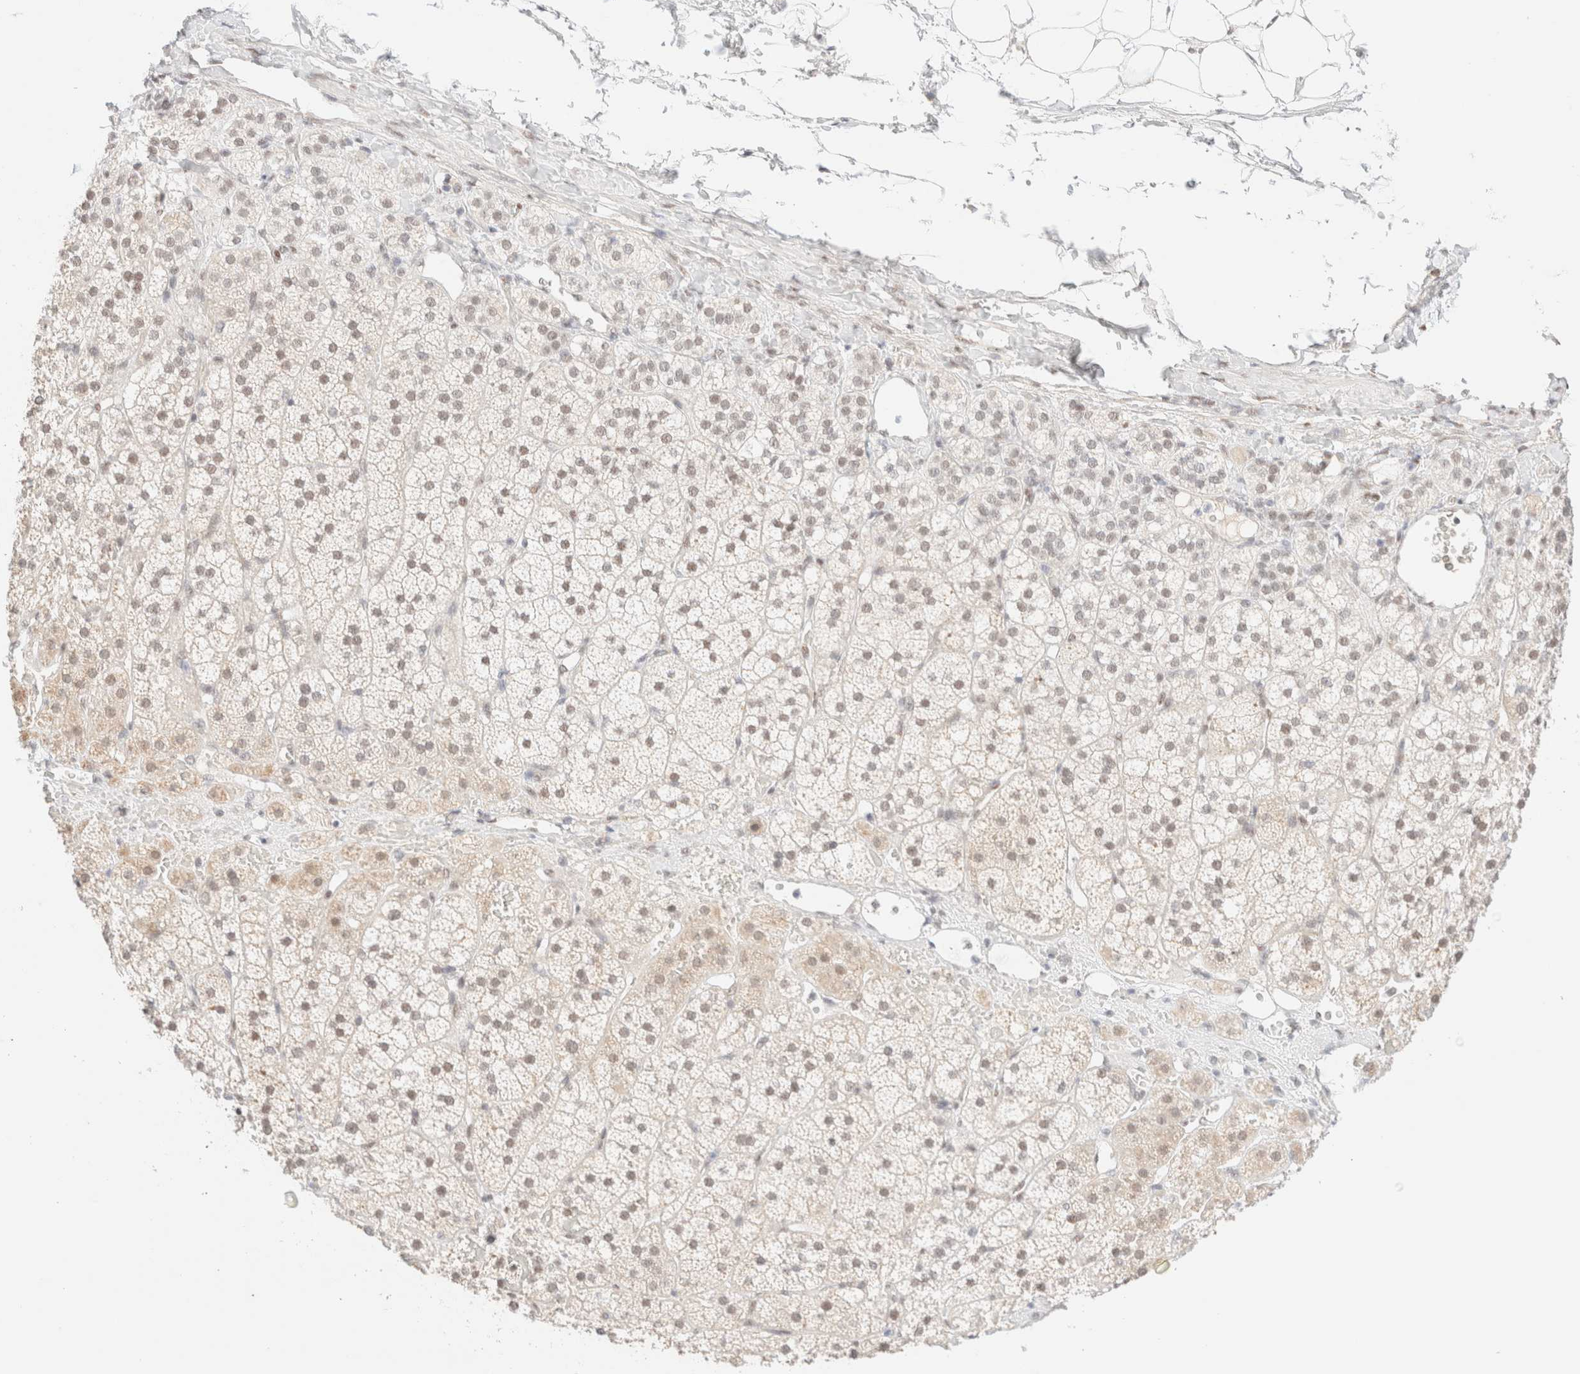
{"staining": {"intensity": "moderate", "quantity": ">75%", "location": "nuclear"}, "tissue": "adrenal gland", "cell_type": "Glandular cells", "image_type": "normal", "snomed": [{"axis": "morphology", "description": "Normal tissue, NOS"}, {"axis": "topography", "description": "Adrenal gland"}], "caption": "DAB immunohistochemical staining of normal human adrenal gland displays moderate nuclear protein staining in about >75% of glandular cells. (DAB = brown stain, brightfield microscopy at high magnification).", "gene": "CIC", "patient": {"sex": "female", "age": 44}}